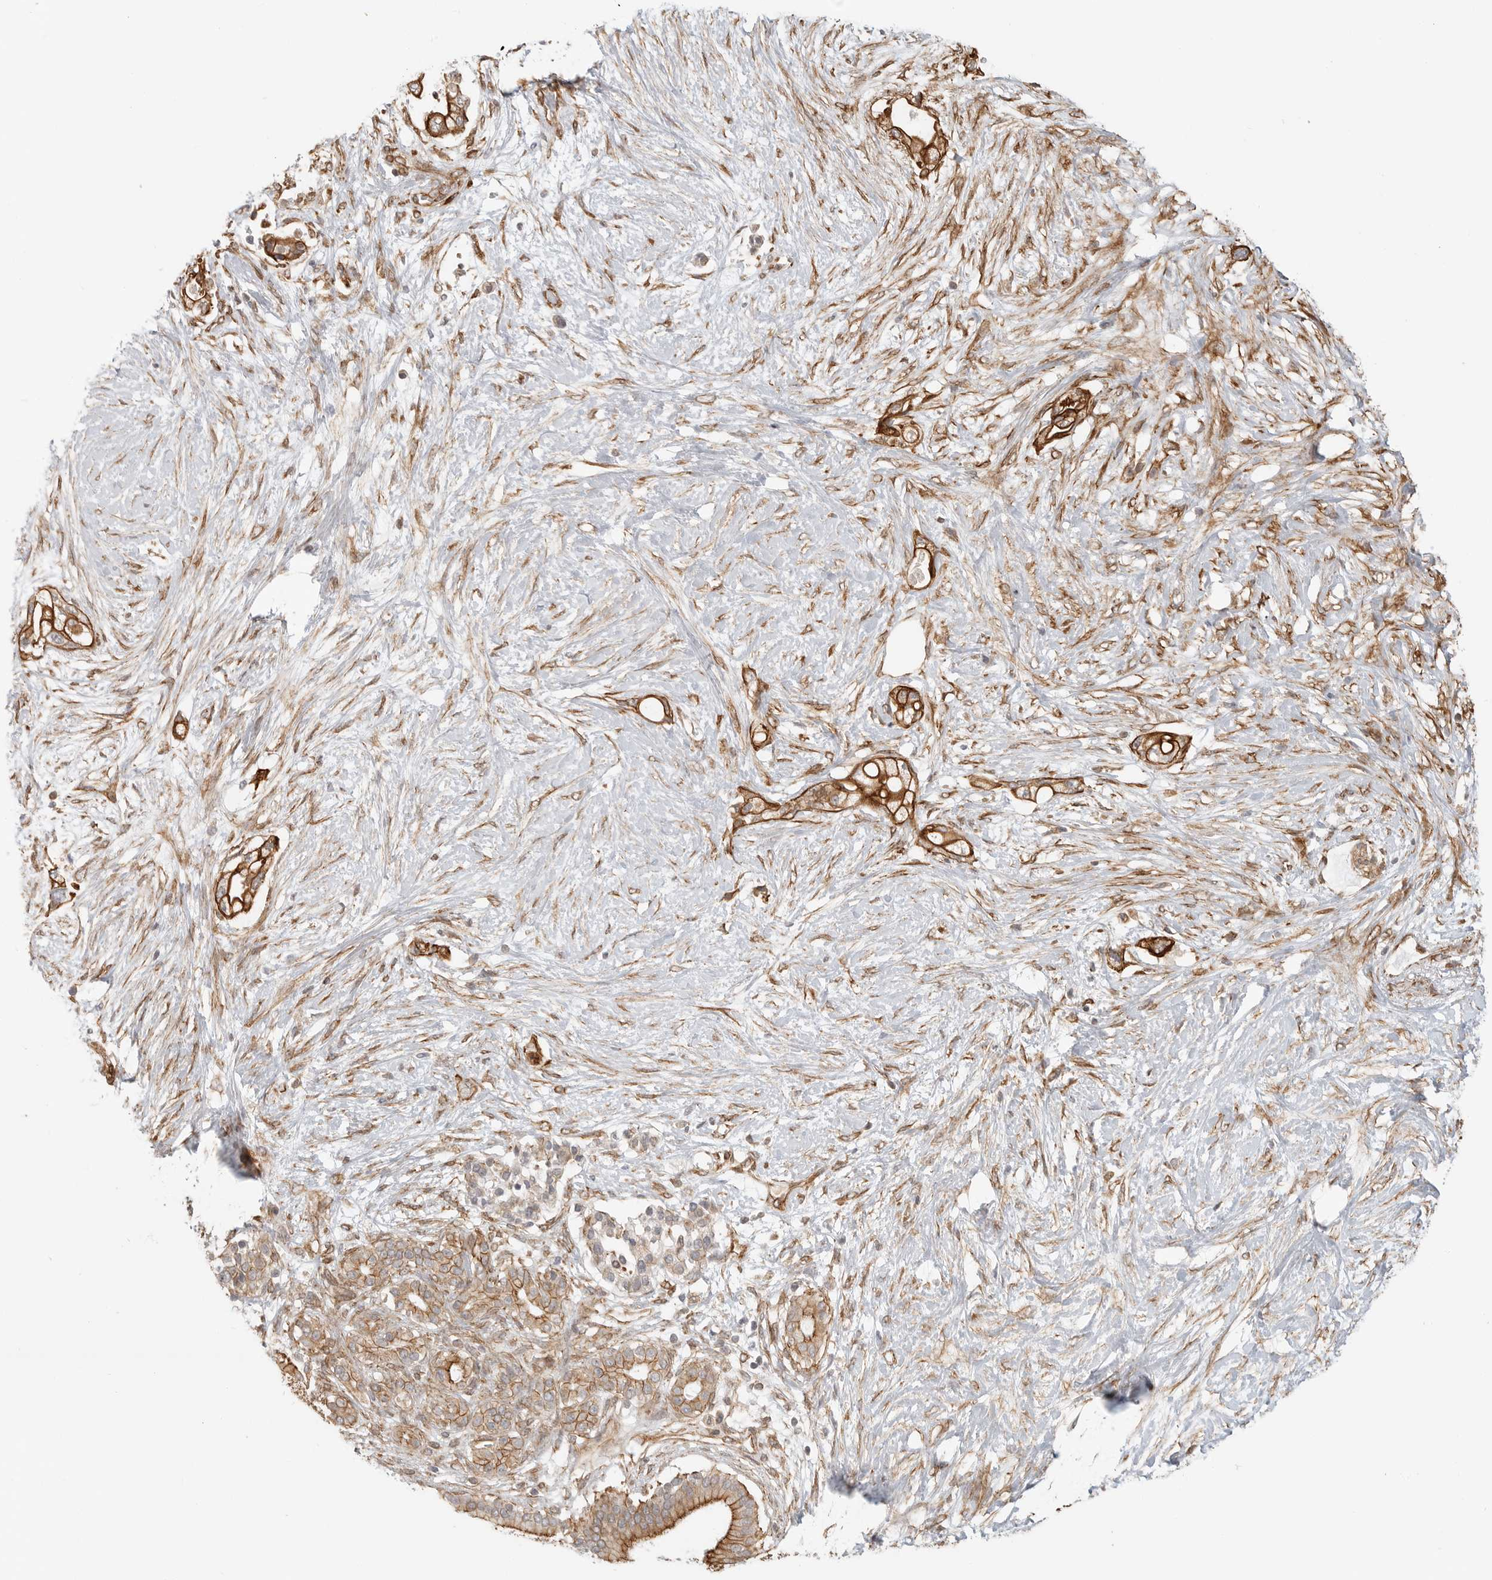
{"staining": {"intensity": "strong", "quantity": ">75%", "location": "cytoplasmic/membranous"}, "tissue": "pancreatic cancer", "cell_type": "Tumor cells", "image_type": "cancer", "snomed": [{"axis": "morphology", "description": "Adenocarcinoma, NOS"}, {"axis": "topography", "description": "Pancreas"}], "caption": "The micrograph shows staining of adenocarcinoma (pancreatic), revealing strong cytoplasmic/membranous protein expression (brown color) within tumor cells.", "gene": "ATOH7", "patient": {"sex": "male", "age": 53}}